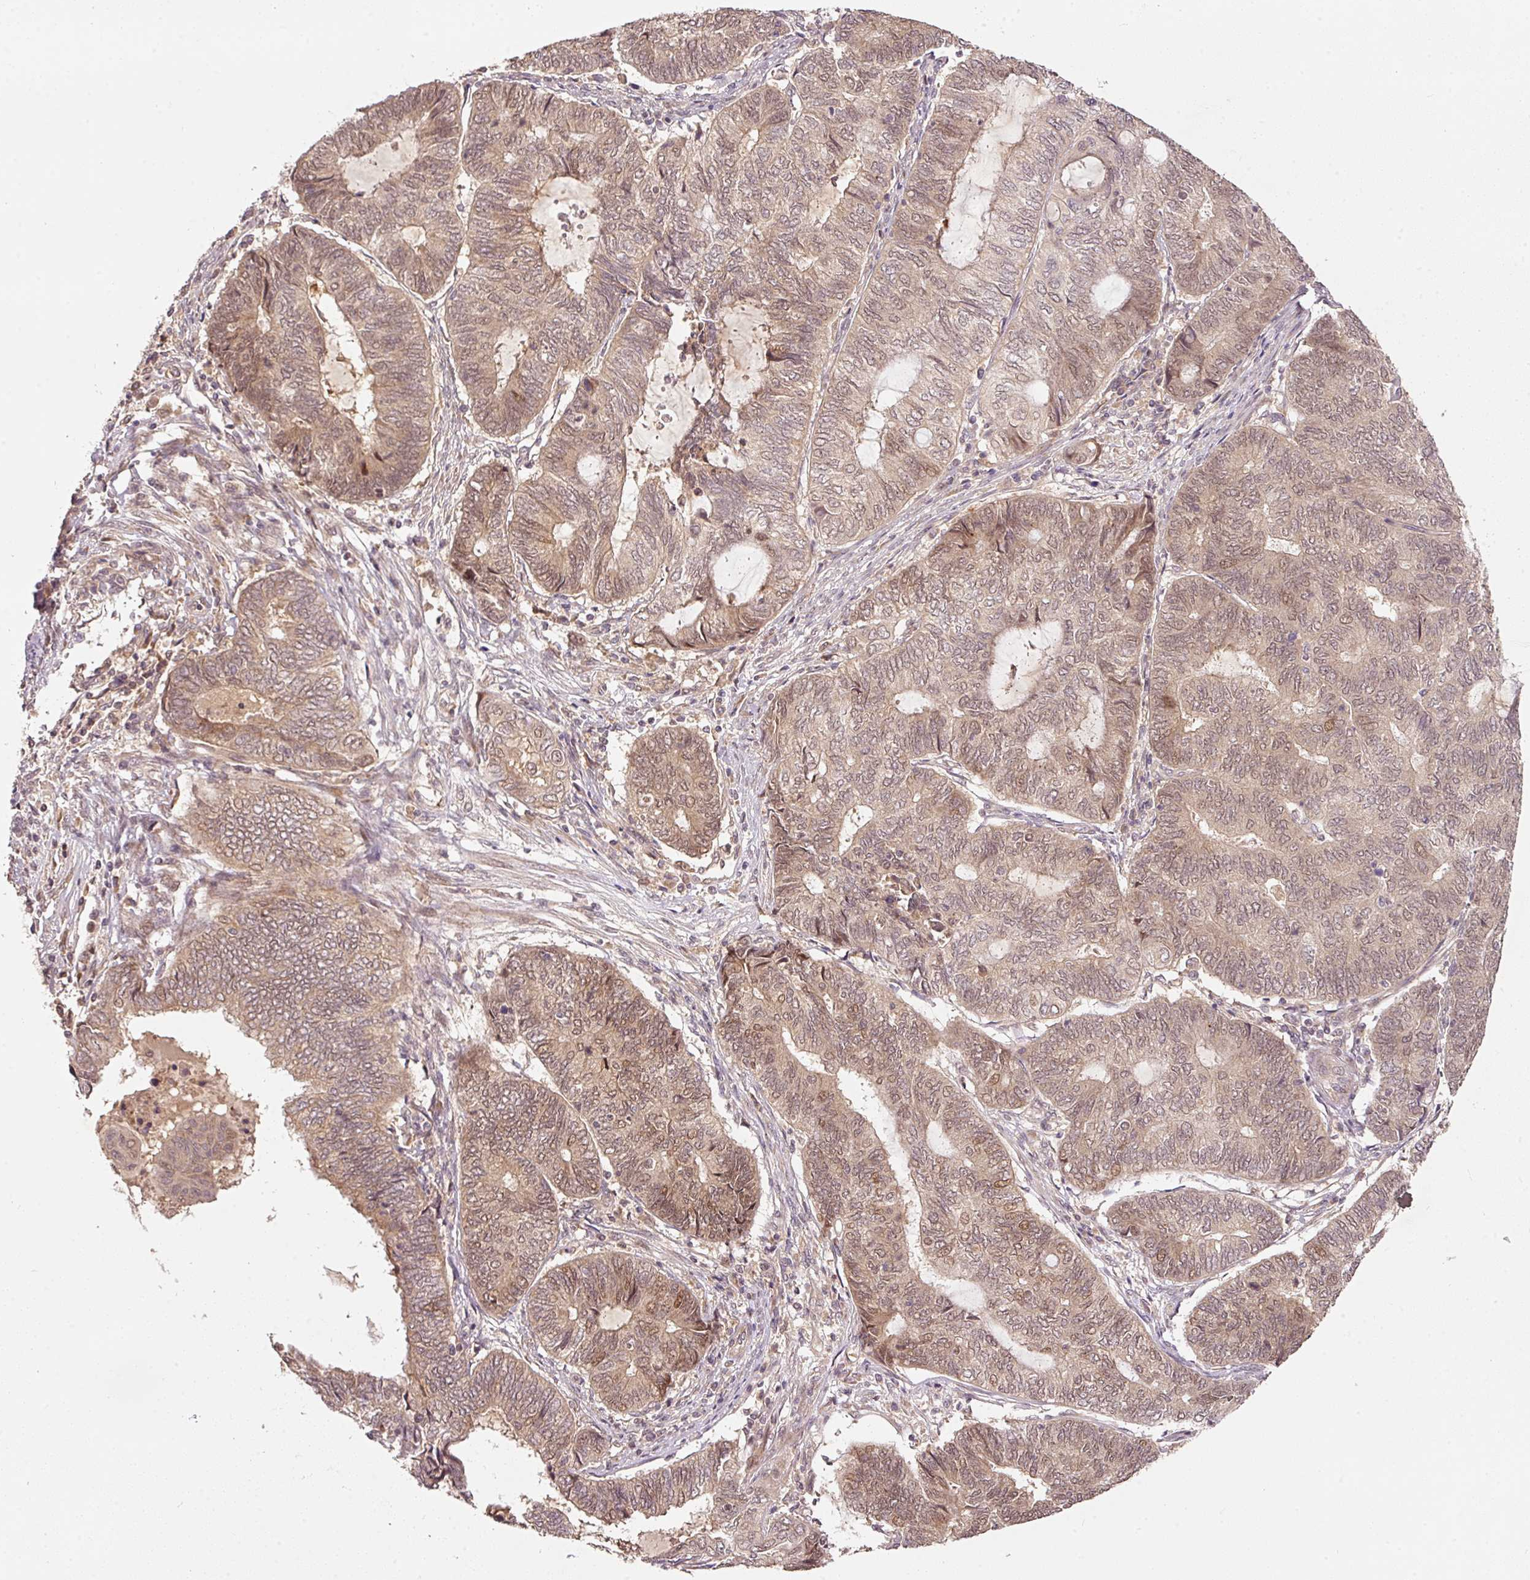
{"staining": {"intensity": "moderate", "quantity": ">75%", "location": "cytoplasmic/membranous,nuclear"}, "tissue": "endometrial cancer", "cell_type": "Tumor cells", "image_type": "cancer", "snomed": [{"axis": "morphology", "description": "Adenocarcinoma, NOS"}, {"axis": "topography", "description": "Uterus"}, {"axis": "topography", "description": "Endometrium"}], "caption": "IHC staining of endometrial cancer, which displays medium levels of moderate cytoplasmic/membranous and nuclear expression in about >75% of tumor cells indicating moderate cytoplasmic/membranous and nuclear protein staining. The staining was performed using DAB (brown) for protein detection and nuclei were counterstained in hematoxylin (blue).", "gene": "PCDHB1", "patient": {"sex": "female", "age": 70}}